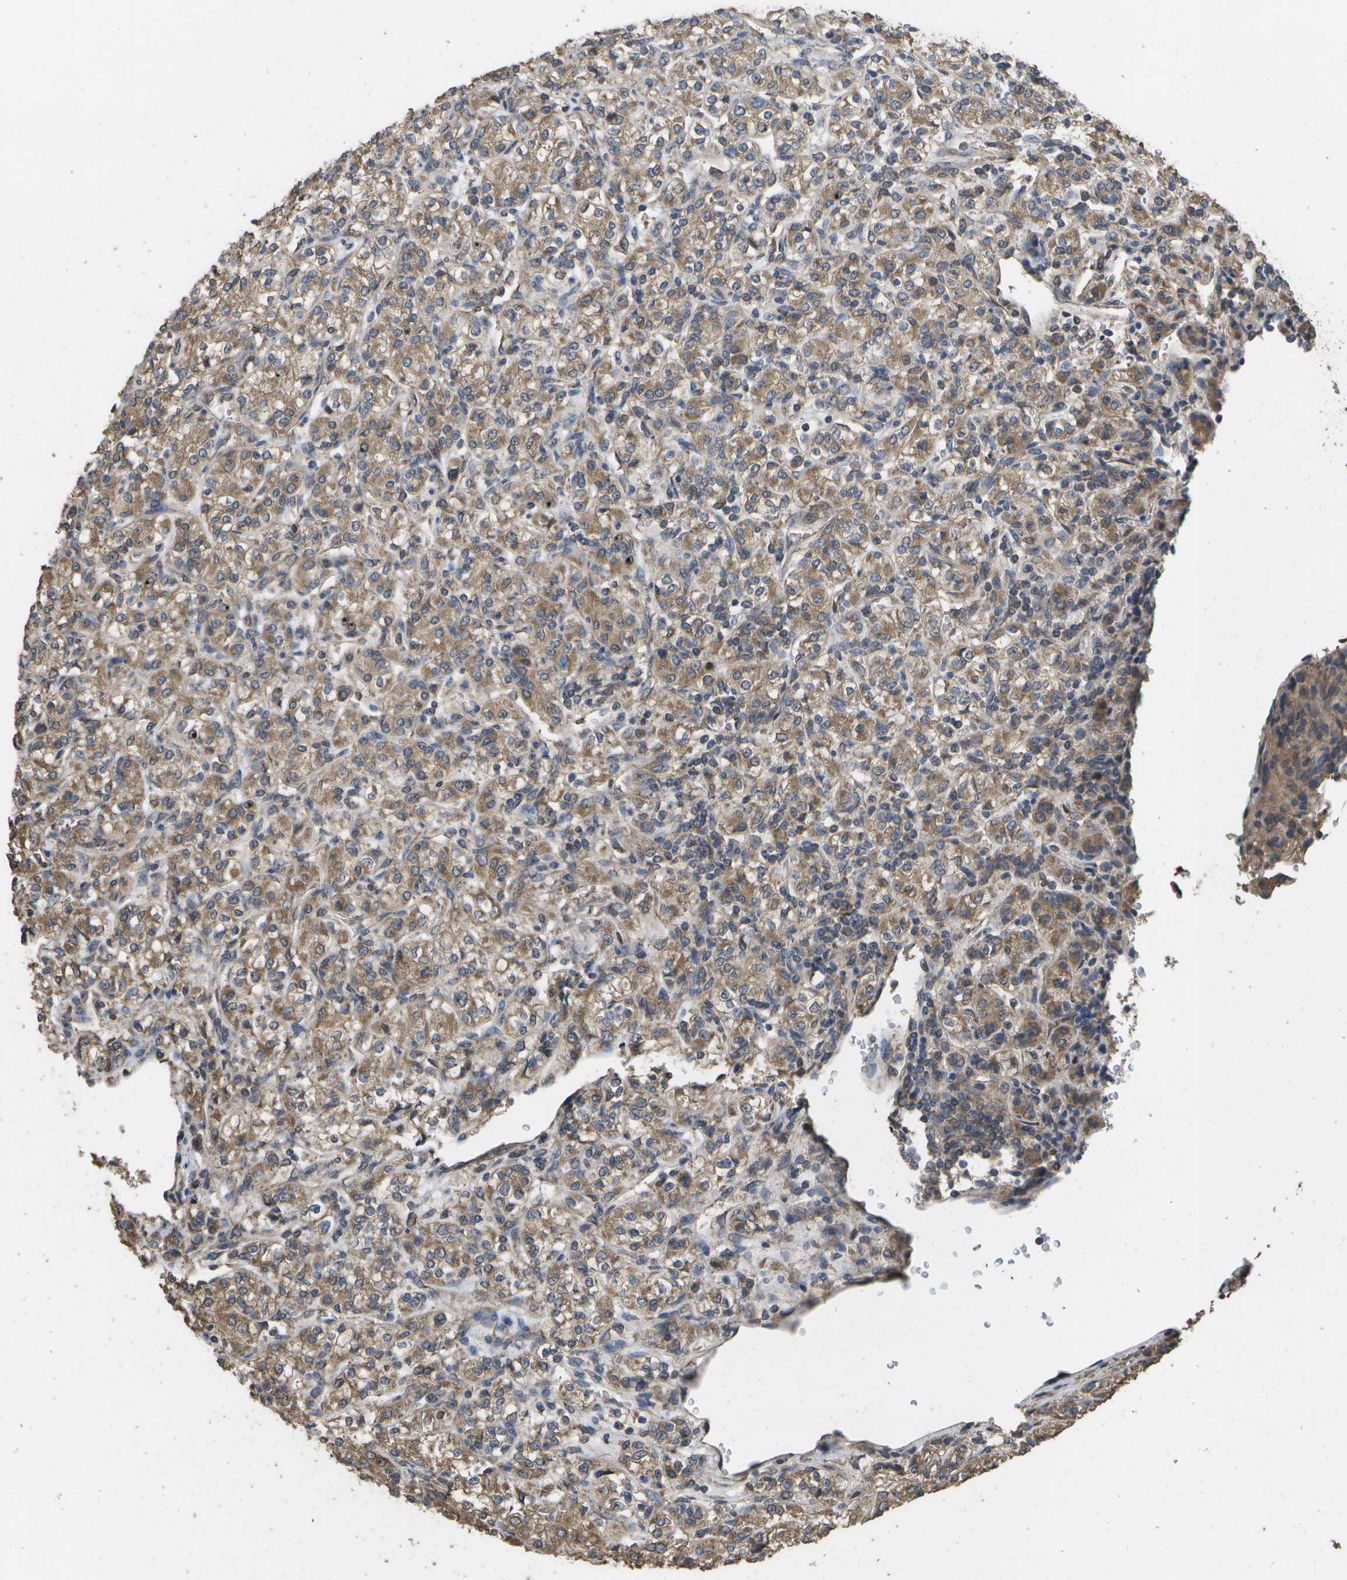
{"staining": {"intensity": "moderate", "quantity": ">75%", "location": "cytoplasmic/membranous"}, "tissue": "renal cancer", "cell_type": "Tumor cells", "image_type": "cancer", "snomed": [{"axis": "morphology", "description": "Adenocarcinoma, NOS"}, {"axis": "topography", "description": "Kidney"}], "caption": "The image demonstrates a brown stain indicating the presence of a protein in the cytoplasmic/membranous of tumor cells in renal adenocarcinoma. The protein of interest is shown in brown color, while the nuclei are stained blue.", "gene": "SACS", "patient": {"sex": "male", "age": 77}}